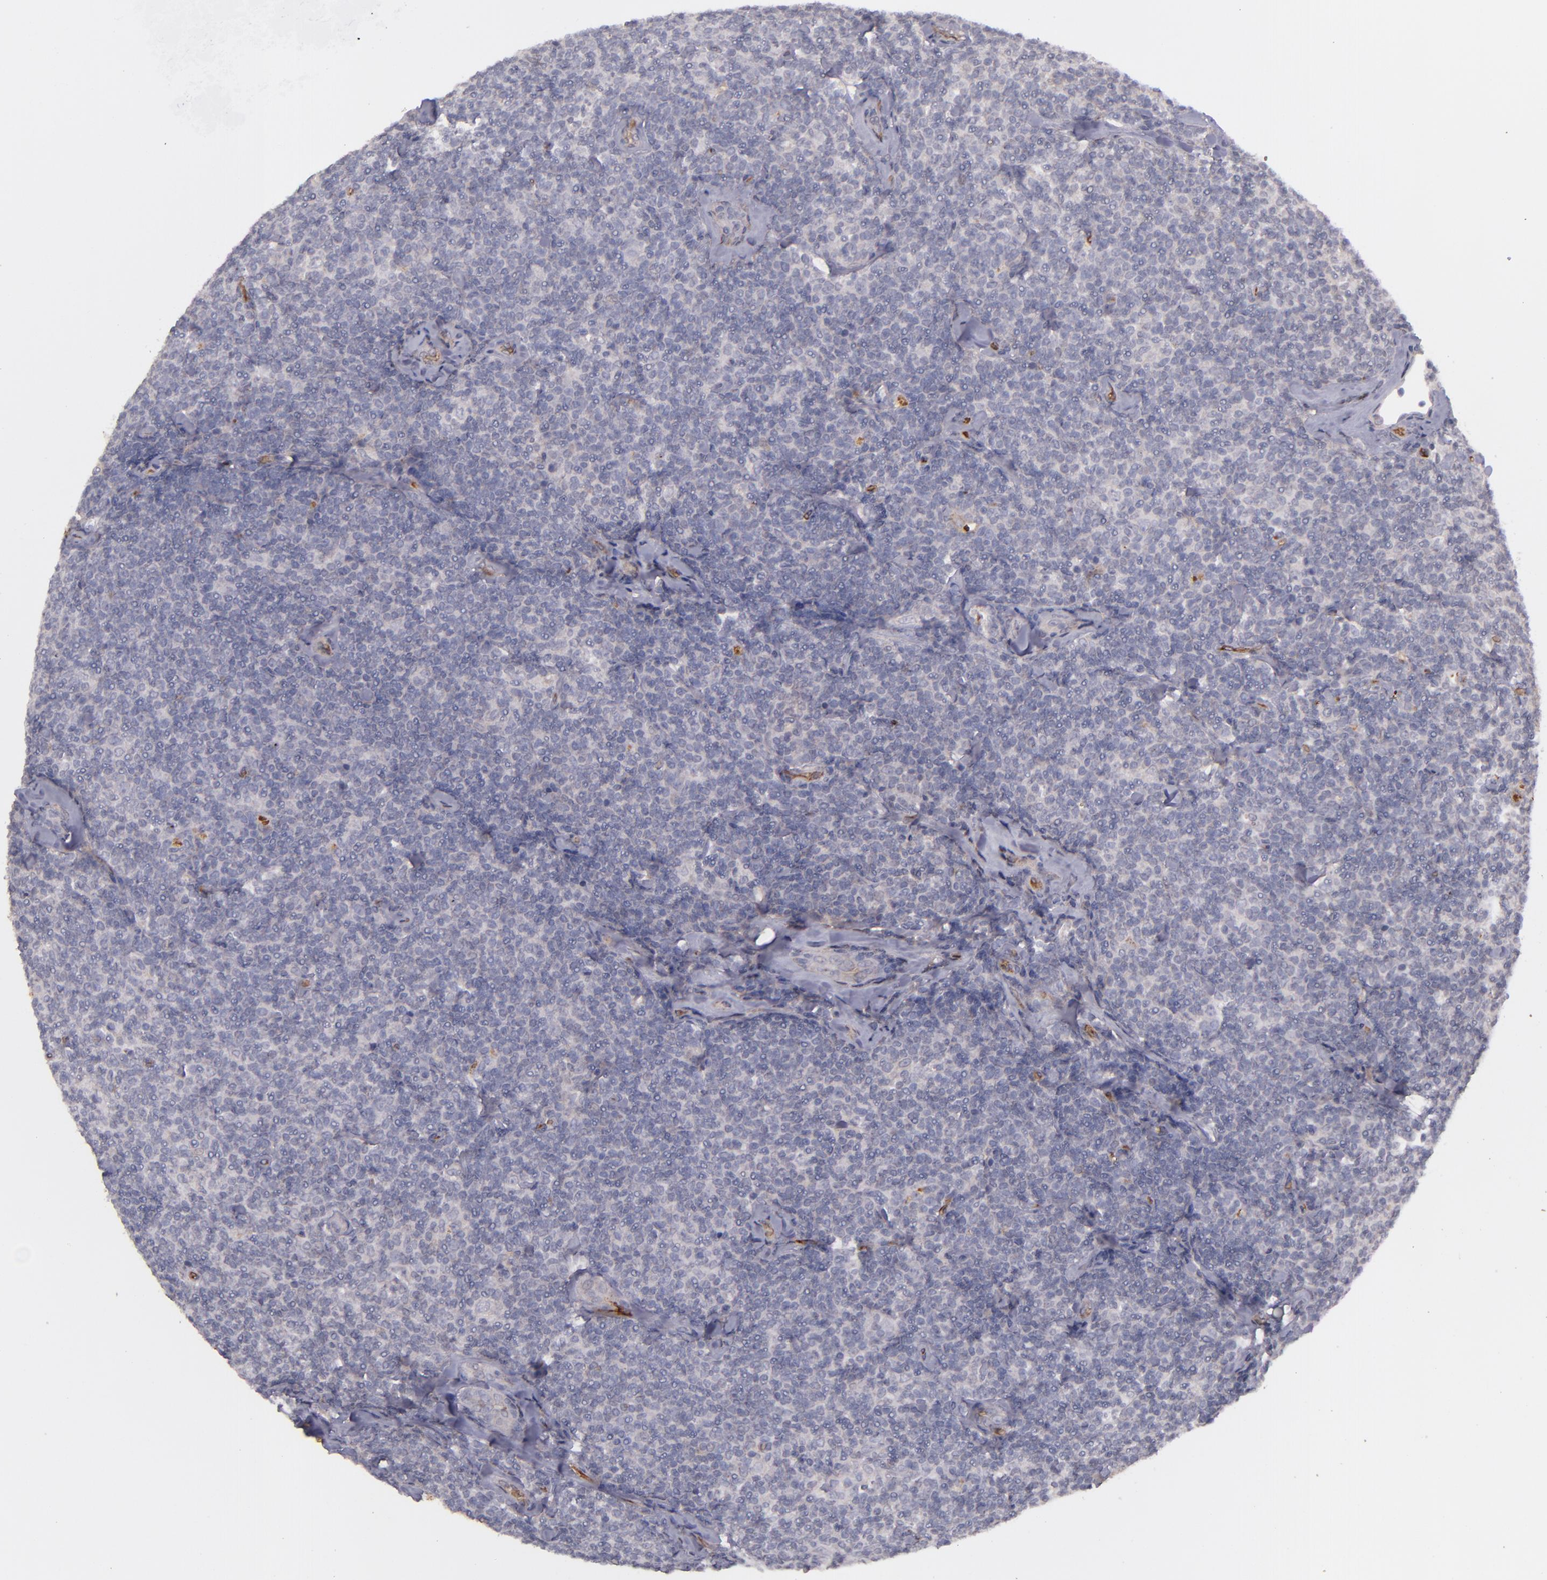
{"staining": {"intensity": "negative", "quantity": "none", "location": "none"}, "tissue": "lymphoma", "cell_type": "Tumor cells", "image_type": "cancer", "snomed": [{"axis": "morphology", "description": "Malignant lymphoma, non-Hodgkin's type, Low grade"}, {"axis": "topography", "description": "Lymph node"}], "caption": "Human malignant lymphoma, non-Hodgkin's type (low-grade) stained for a protein using immunohistochemistry displays no staining in tumor cells.", "gene": "ACE", "patient": {"sex": "female", "age": 56}}